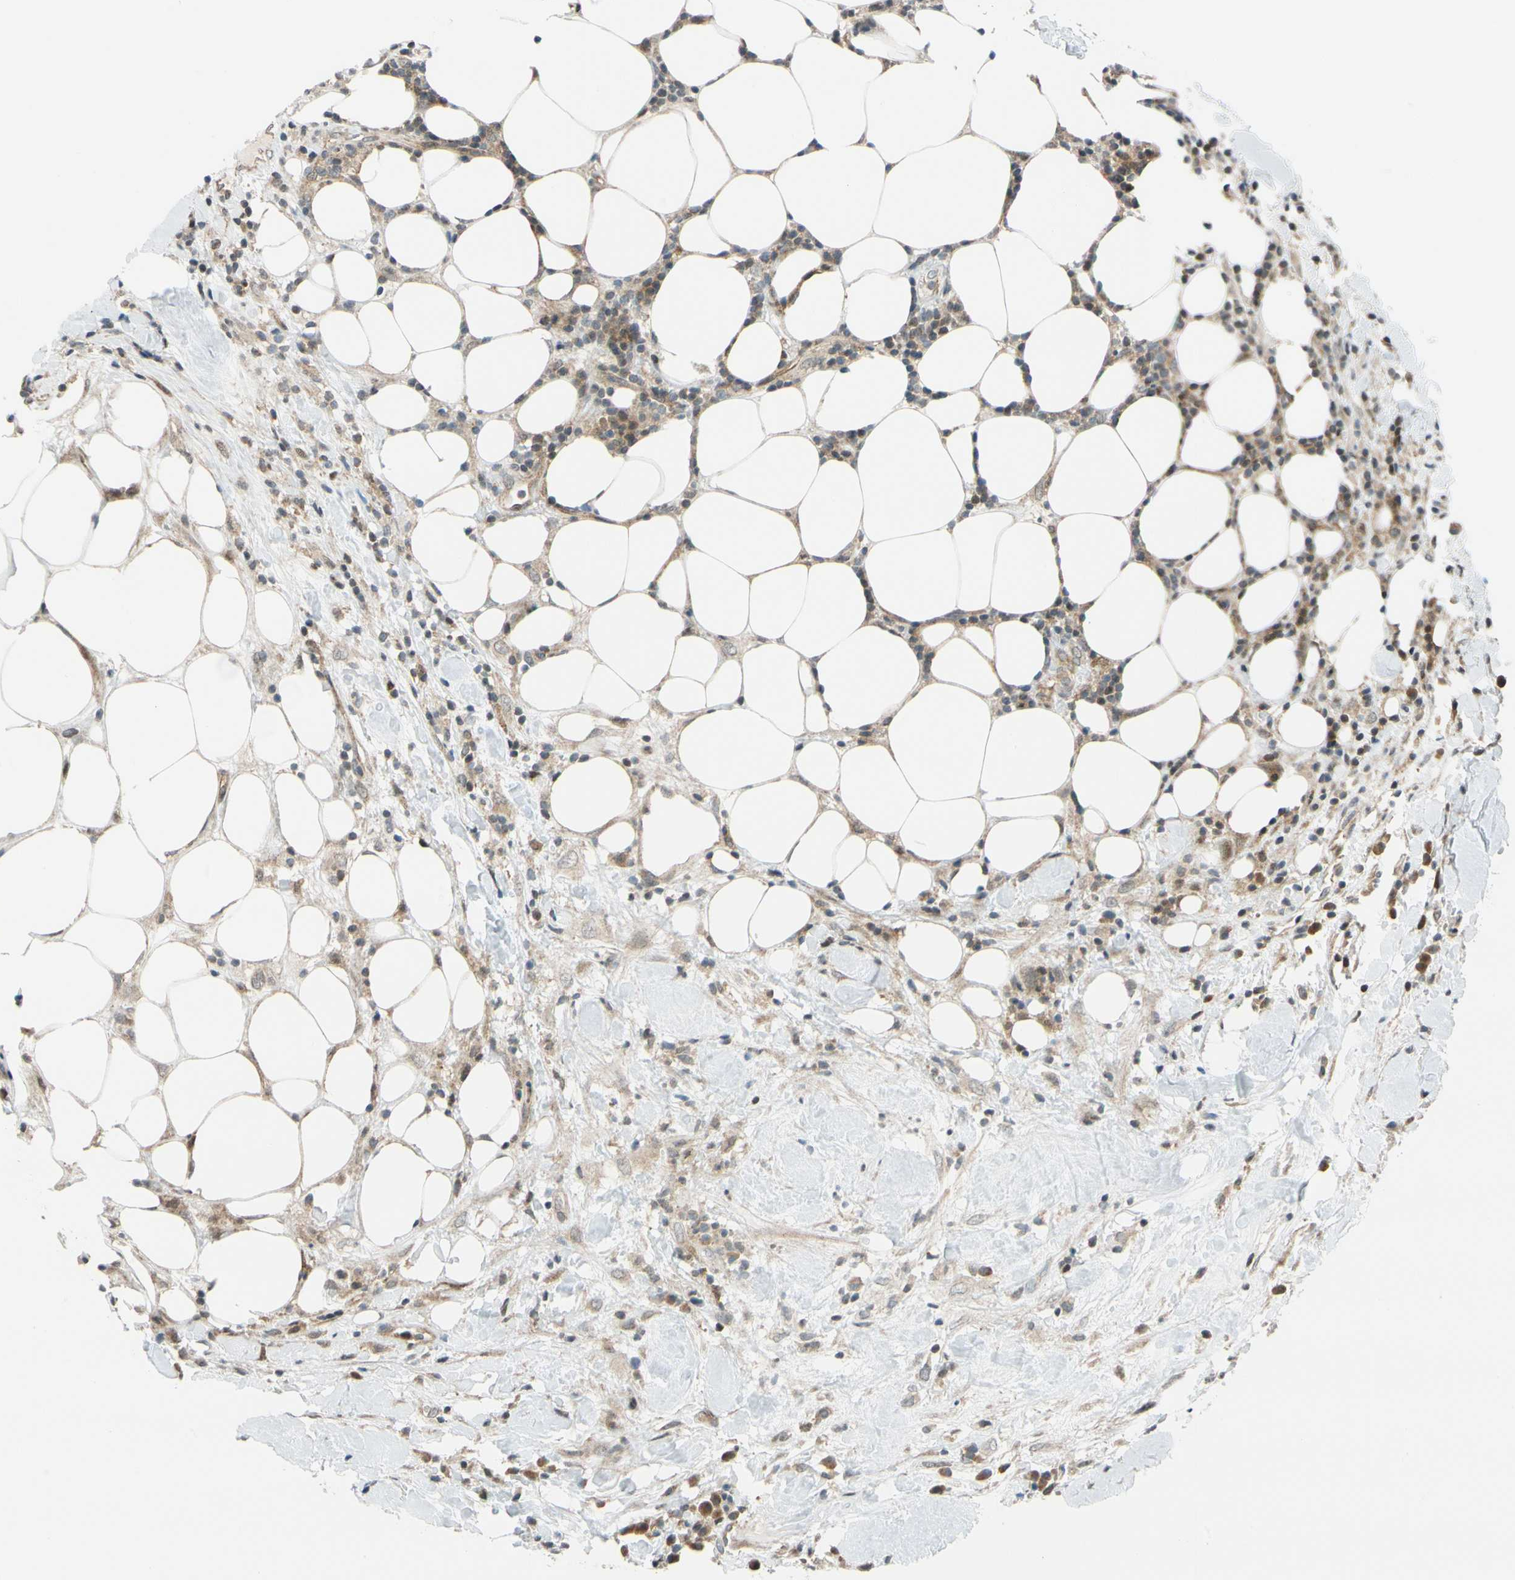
{"staining": {"intensity": "weak", "quantity": "25%-75%", "location": "cytoplasmic/membranous"}, "tissue": "breast cancer", "cell_type": "Tumor cells", "image_type": "cancer", "snomed": [{"axis": "morphology", "description": "Duct carcinoma"}, {"axis": "topography", "description": "Breast"}], "caption": "A histopathology image of breast cancer stained for a protein displays weak cytoplasmic/membranous brown staining in tumor cells.", "gene": "MAPK9", "patient": {"sex": "female", "age": 37}}